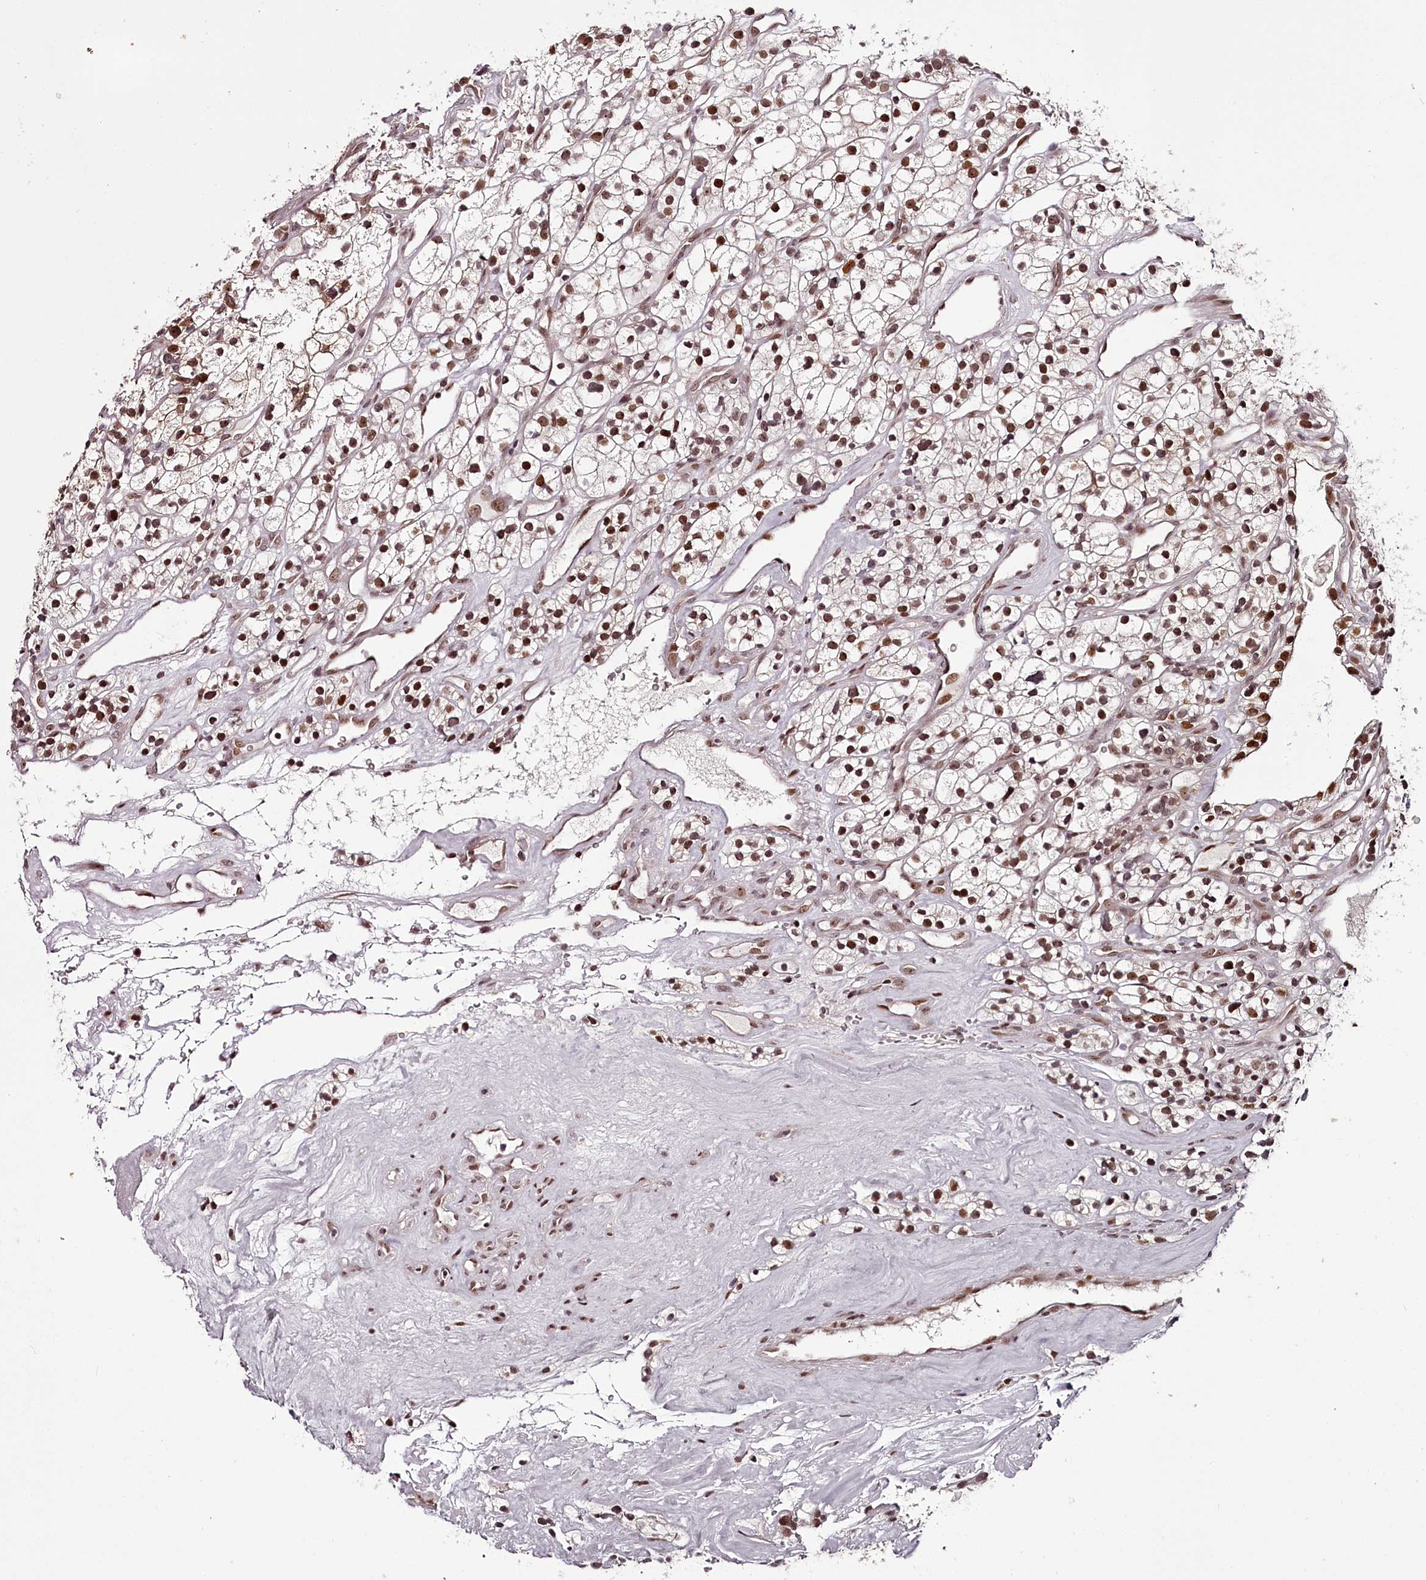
{"staining": {"intensity": "moderate", "quantity": ">75%", "location": "nuclear"}, "tissue": "renal cancer", "cell_type": "Tumor cells", "image_type": "cancer", "snomed": [{"axis": "morphology", "description": "Adenocarcinoma, NOS"}, {"axis": "topography", "description": "Kidney"}], "caption": "Immunohistochemical staining of human renal adenocarcinoma shows medium levels of moderate nuclear protein positivity in approximately >75% of tumor cells.", "gene": "THYN1", "patient": {"sex": "female", "age": 57}}